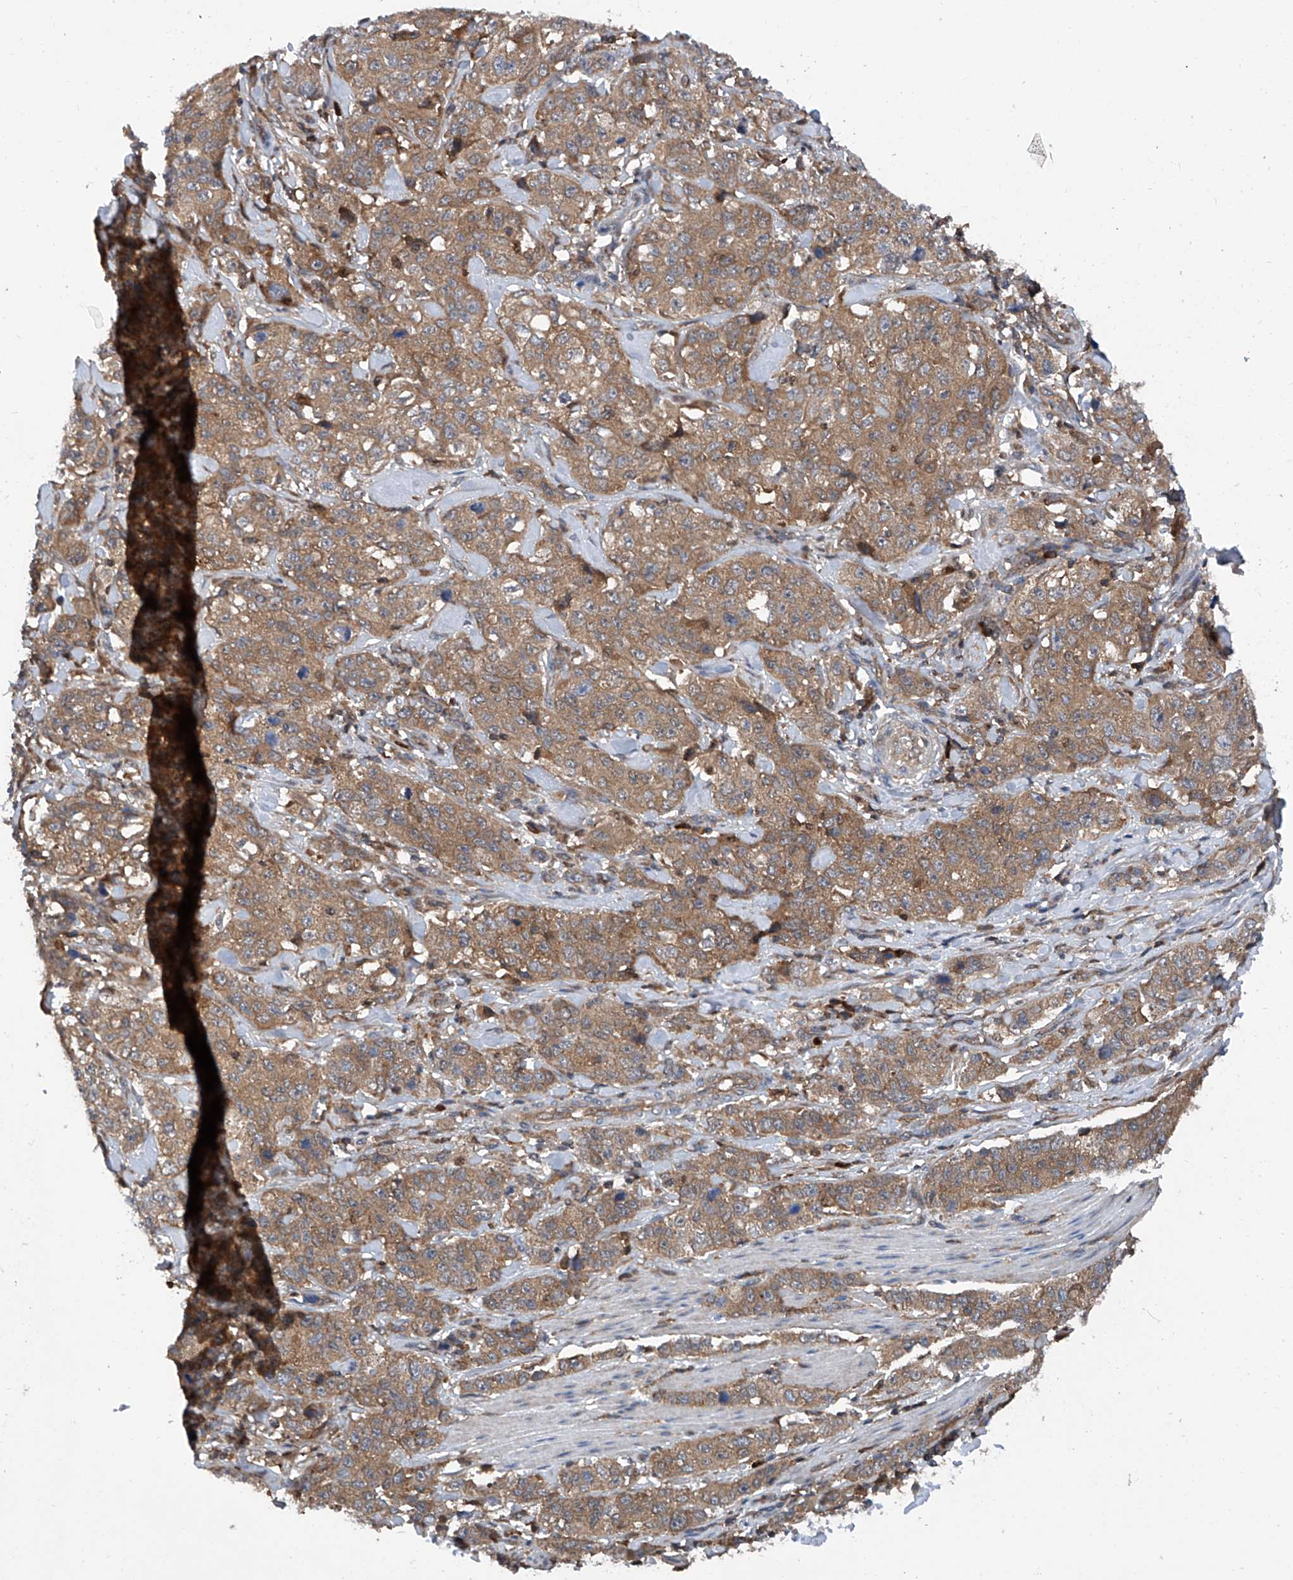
{"staining": {"intensity": "moderate", "quantity": ">75%", "location": "cytoplasmic/membranous"}, "tissue": "stomach cancer", "cell_type": "Tumor cells", "image_type": "cancer", "snomed": [{"axis": "morphology", "description": "Adenocarcinoma, NOS"}, {"axis": "topography", "description": "Stomach"}], "caption": "IHC (DAB) staining of human adenocarcinoma (stomach) shows moderate cytoplasmic/membranous protein staining in about >75% of tumor cells. (IHC, brightfield microscopy, high magnification).", "gene": "ASCC3", "patient": {"sex": "male", "age": 48}}